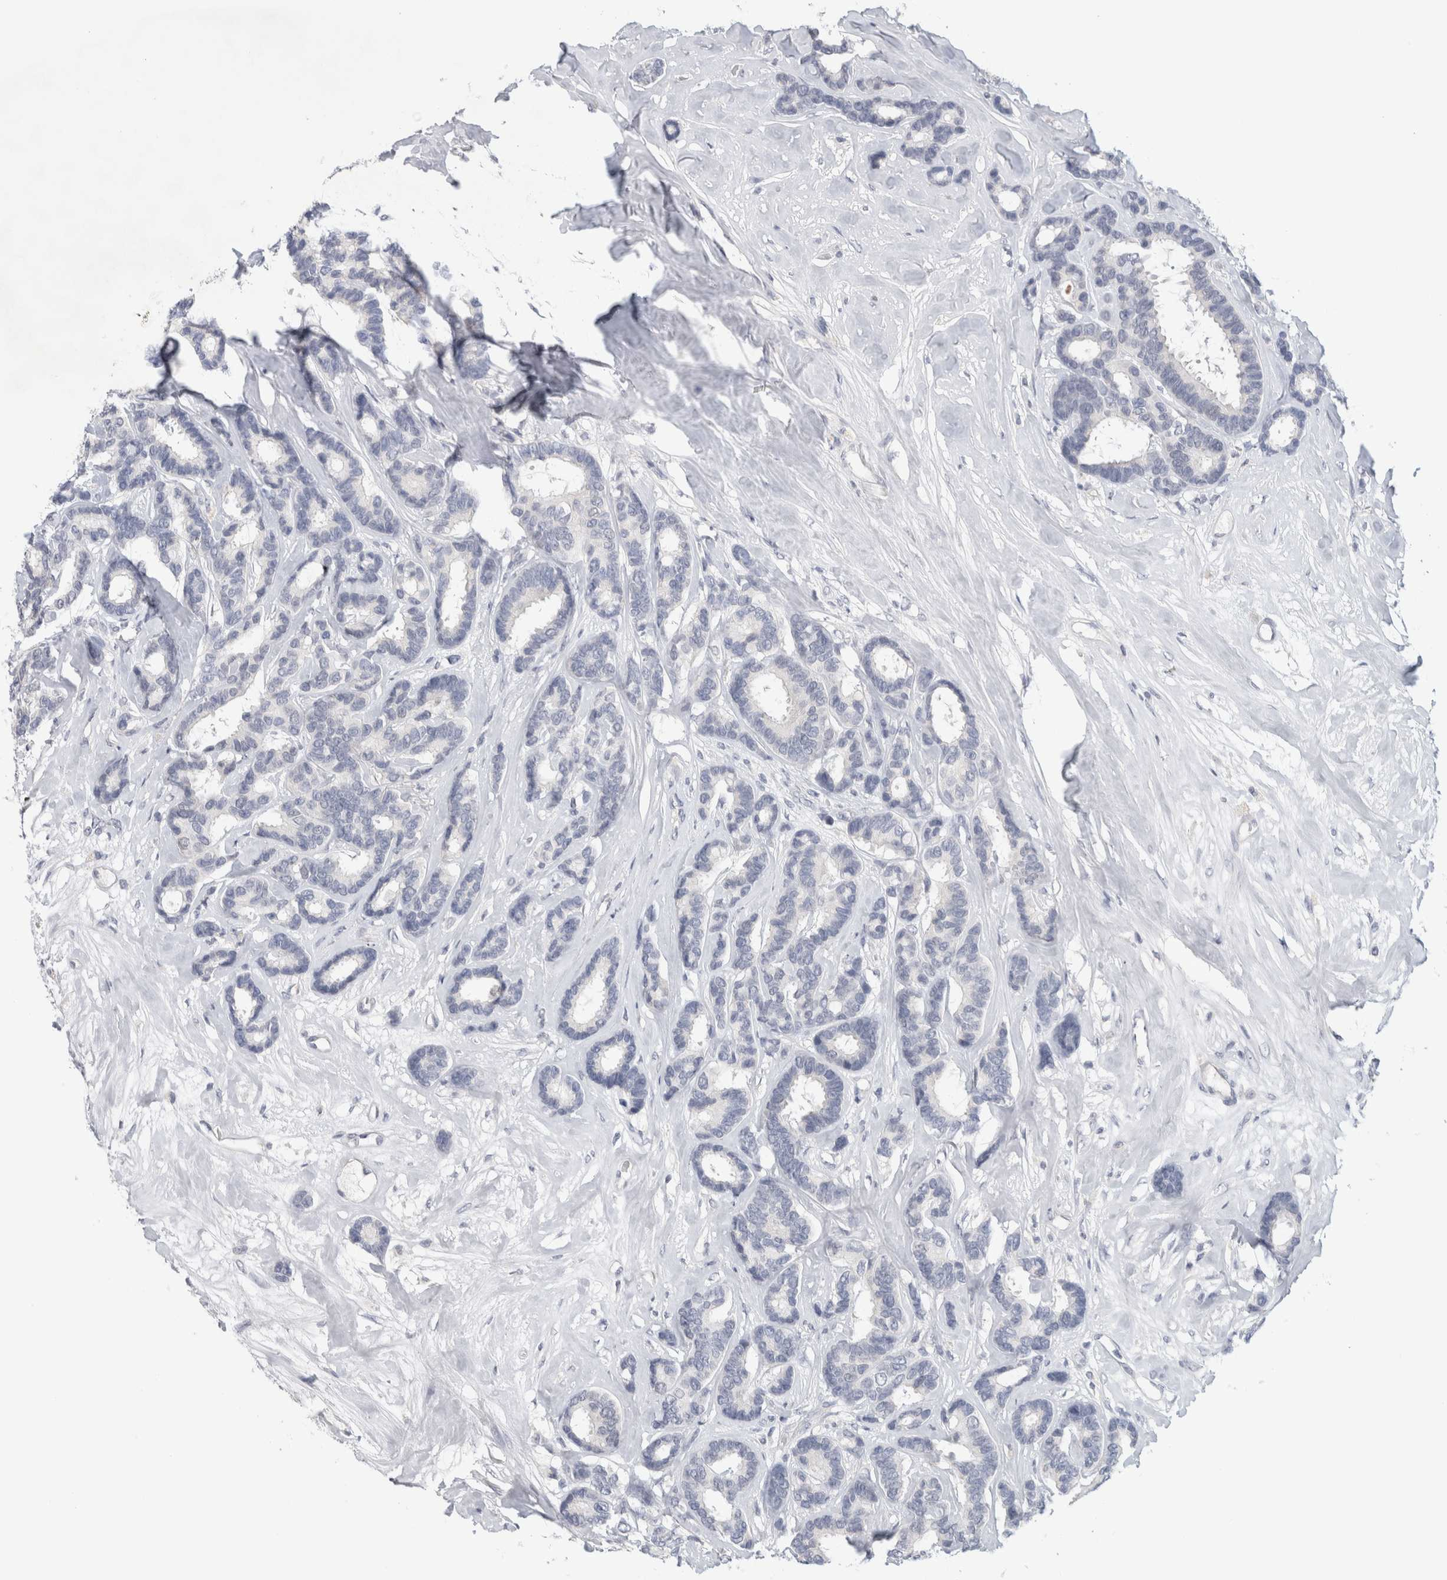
{"staining": {"intensity": "negative", "quantity": "none", "location": "none"}, "tissue": "breast cancer", "cell_type": "Tumor cells", "image_type": "cancer", "snomed": [{"axis": "morphology", "description": "Duct carcinoma"}, {"axis": "topography", "description": "Breast"}], "caption": "Immunohistochemical staining of human intraductal carcinoma (breast) shows no significant expression in tumor cells.", "gene": "TONSL", "patient": {"sex": "female", "age": 87}}